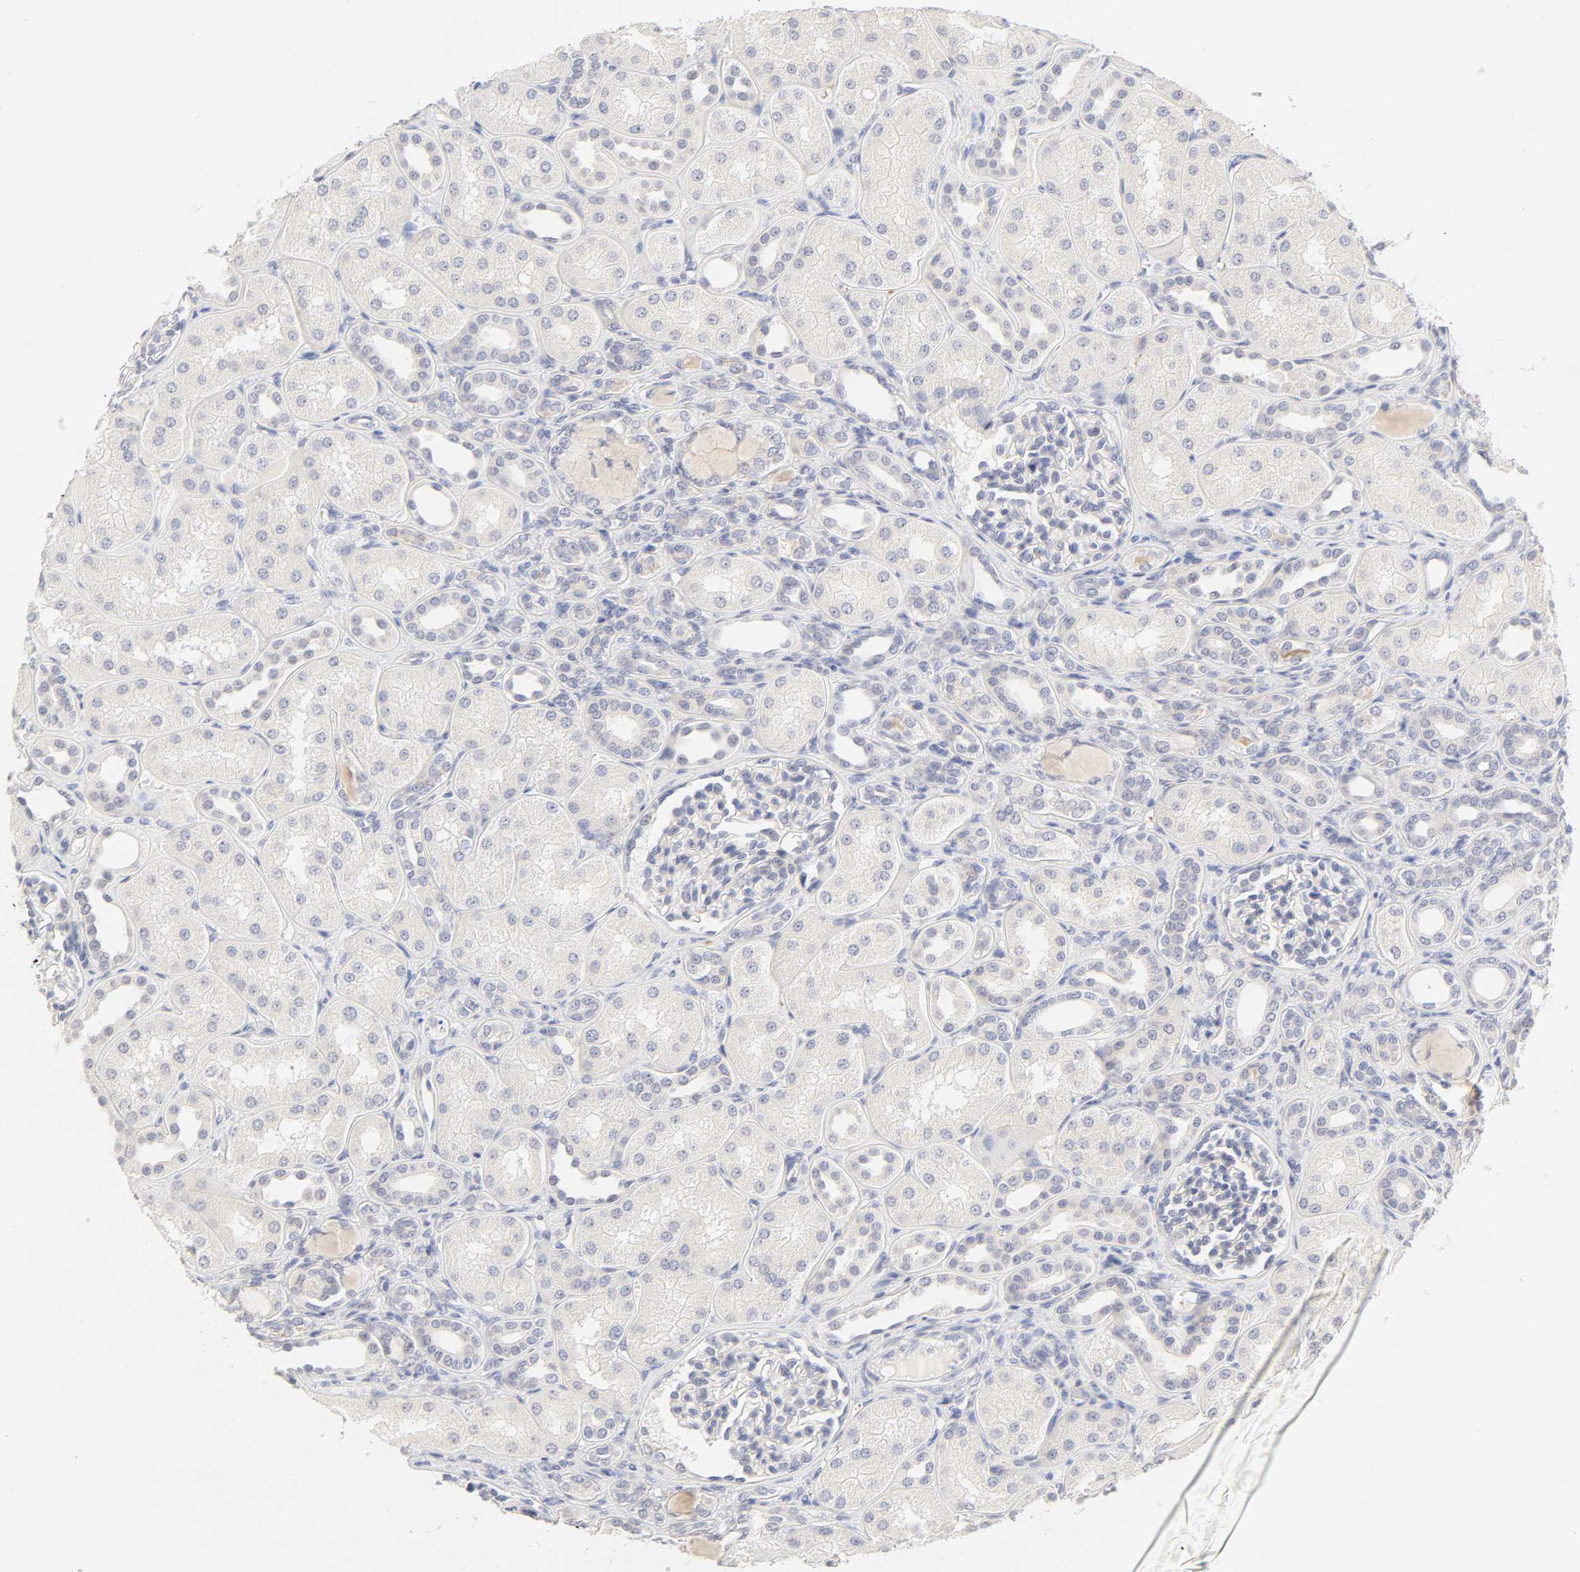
{"staining": {"intensity": "negative", "quantity": "none", "location": "none"}, "tissue": "kidney", "cell_type": "Cells in glomeruli", "image_type": "normal", "snomed": [{"axis": "morphology", "description": "Normal tissue, NOS"}, {"axis": "topography", "description": "Kidney"}], "caption": "Micrograph shows no protein expression in cells in glomeruli of benign kidney.", "gene": "CYP4B1", "patient": {"sex": "male", "age": 7}}